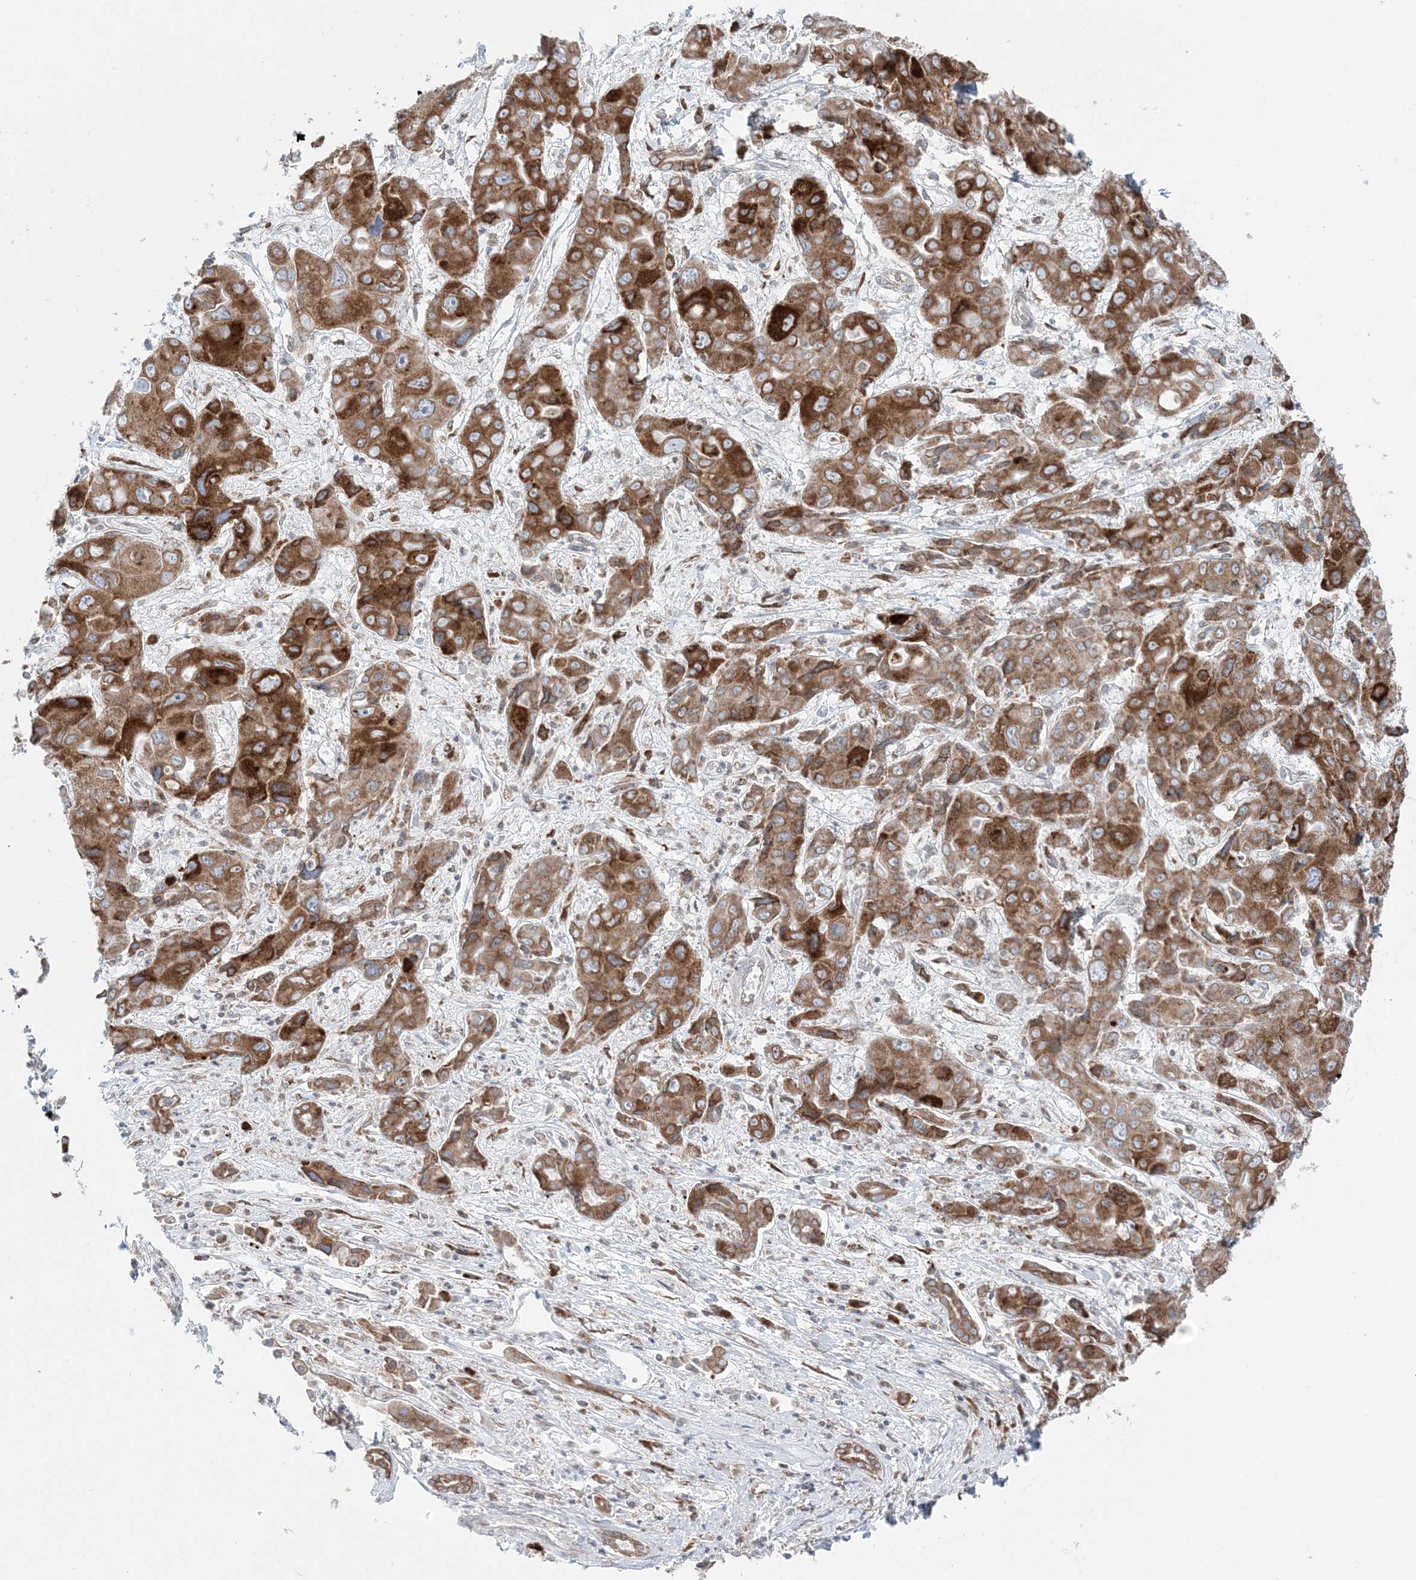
{"staining": {"intensity": "strong", "quantity": ">75%", "location": "cytoplasmic/membranous"}, "tissue": "liver cancer", "cell_type": "Tumor cells", "image_type": "cancer", "snomed": [{"axis": "morphology", "description": "Cholangiocarcinoma"}, {"axis": "topography", "description": "Liver"}], "caption": "IHC of human liver cancer exhibits high levels of strong cytoplasmic/membranous positivity in about >75% of tumor cells.", "gene": "TMED10", "patient": {"sex": "male", "age": 67}}